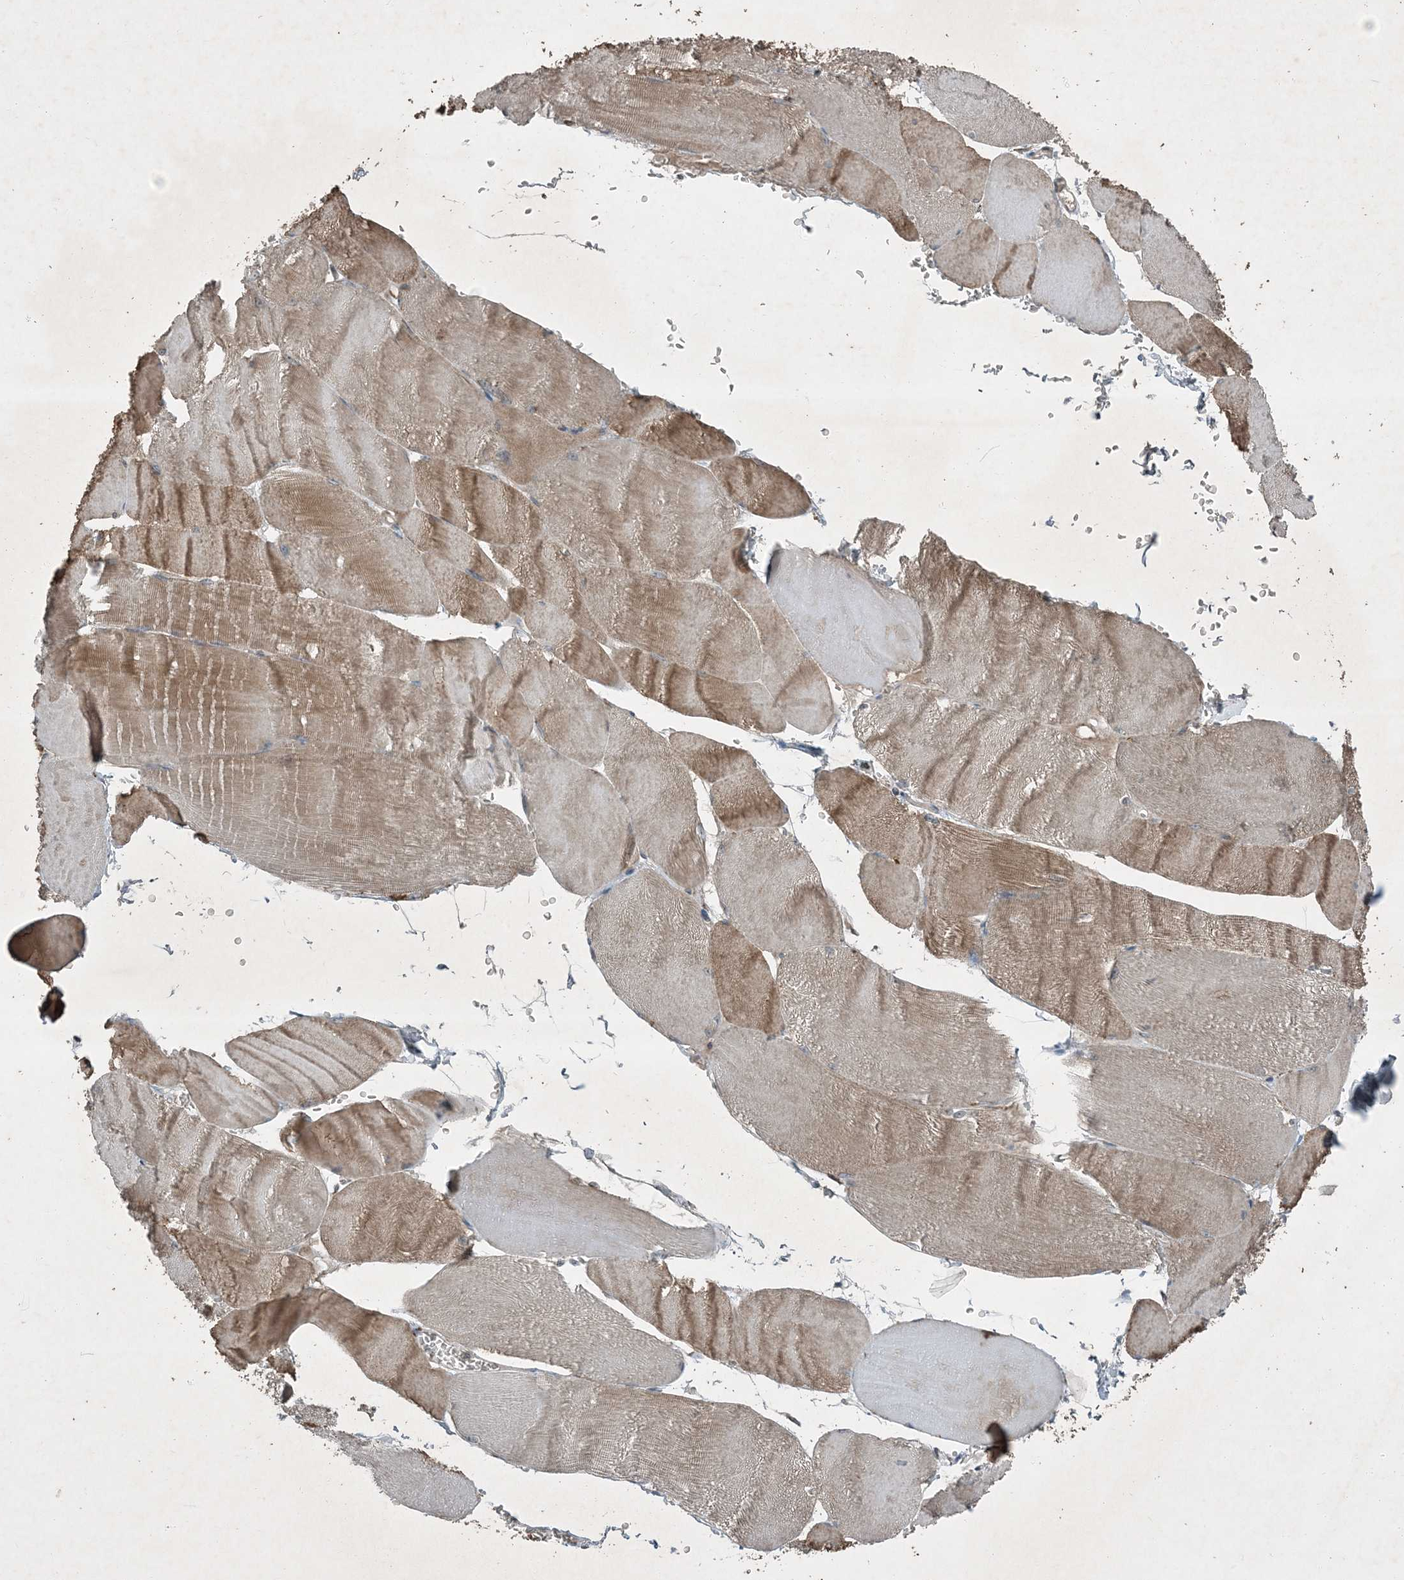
{"staining": {"intensity": "moderate", "quantity": "25%-75%", "location": "cytoplasmic/membranous"}, "tissue": "skeletal muscle", "cell_type": "Myocytes", "image_type": "normal", "snomed": [{"axis": "morphology", "description": "Normal tissue, NOS"}, {"axis": "morphology", "description": "Basal cell carcinoma"}, {"axis": "topography", "description": "Skeletal muscle"}], "caption": "Immunohistochemistry histopathology image of normal skeletal muscle: human skeletal muscle stained using immunohistochemistry (IHC) demonstrates medium levels of moderate protein expression localized specifically in the cytoplasmic/membranous of myocytes, appearing as a cytoplasmic/membranous brown color.", "gene": "MDN1", "patient": {"sex": "female", "age": 64}}